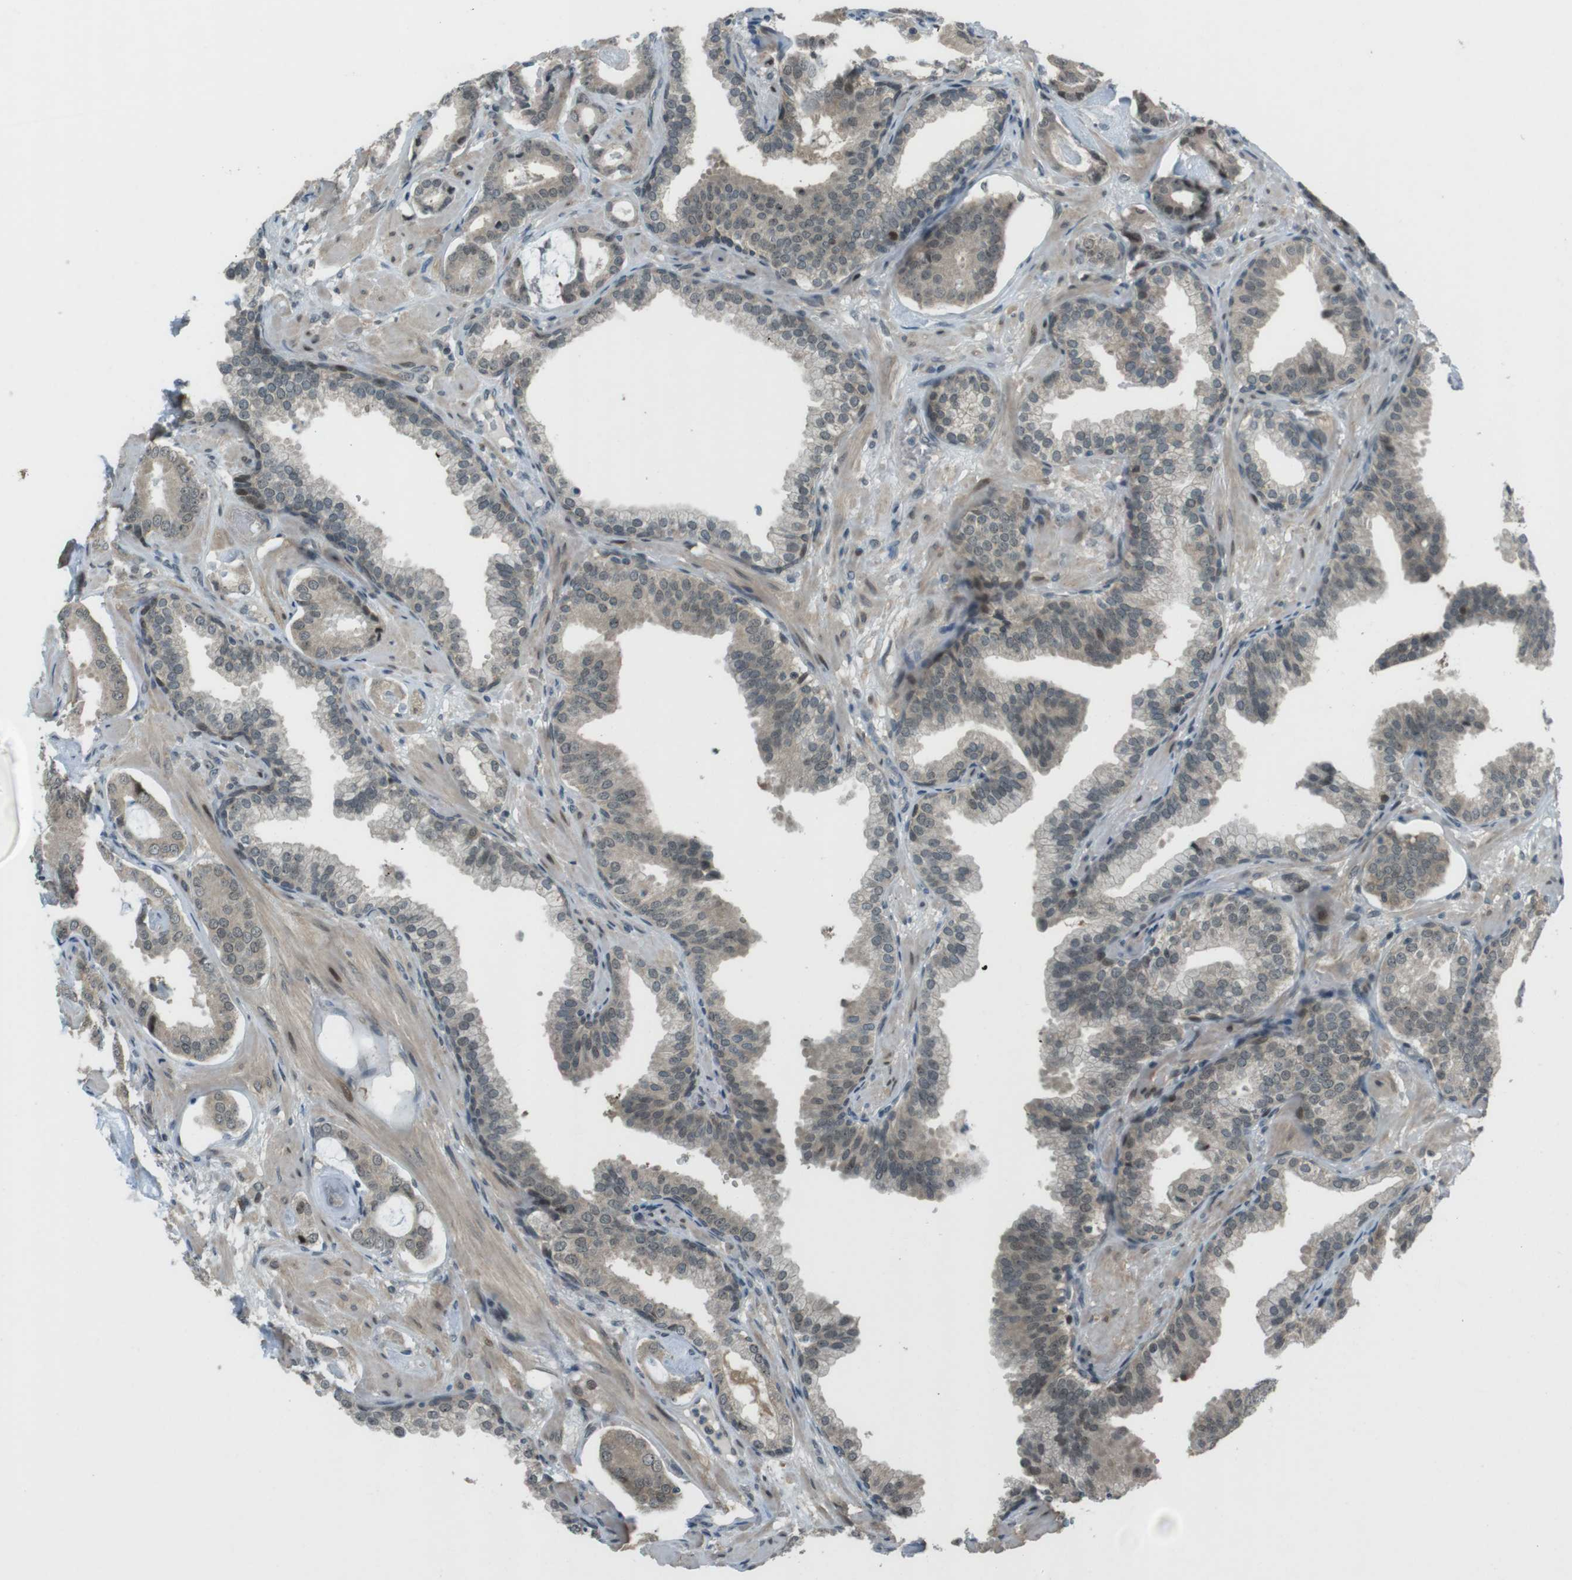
{"staining": {"intensity": "weak", "quantity": ">75%", "location": "cytoplasmic/membranous"}, "tissue": "prostate cancer", "cell_type": "Tumor cells", "image_type": "cancer", "snomed": [{"axis": "morphology", "description": "Adenocarcinoma, Low grade"}, {"axis": "topography", "description": "Prostate"}], "caption": "A brown stain shows weak cytoplasmic/membranous staining of a protein in prostate low-grade adenocarcinoma tumor cells.", "gene": "SLITRK5", "patient": {"sex": "male", "age": 53}}